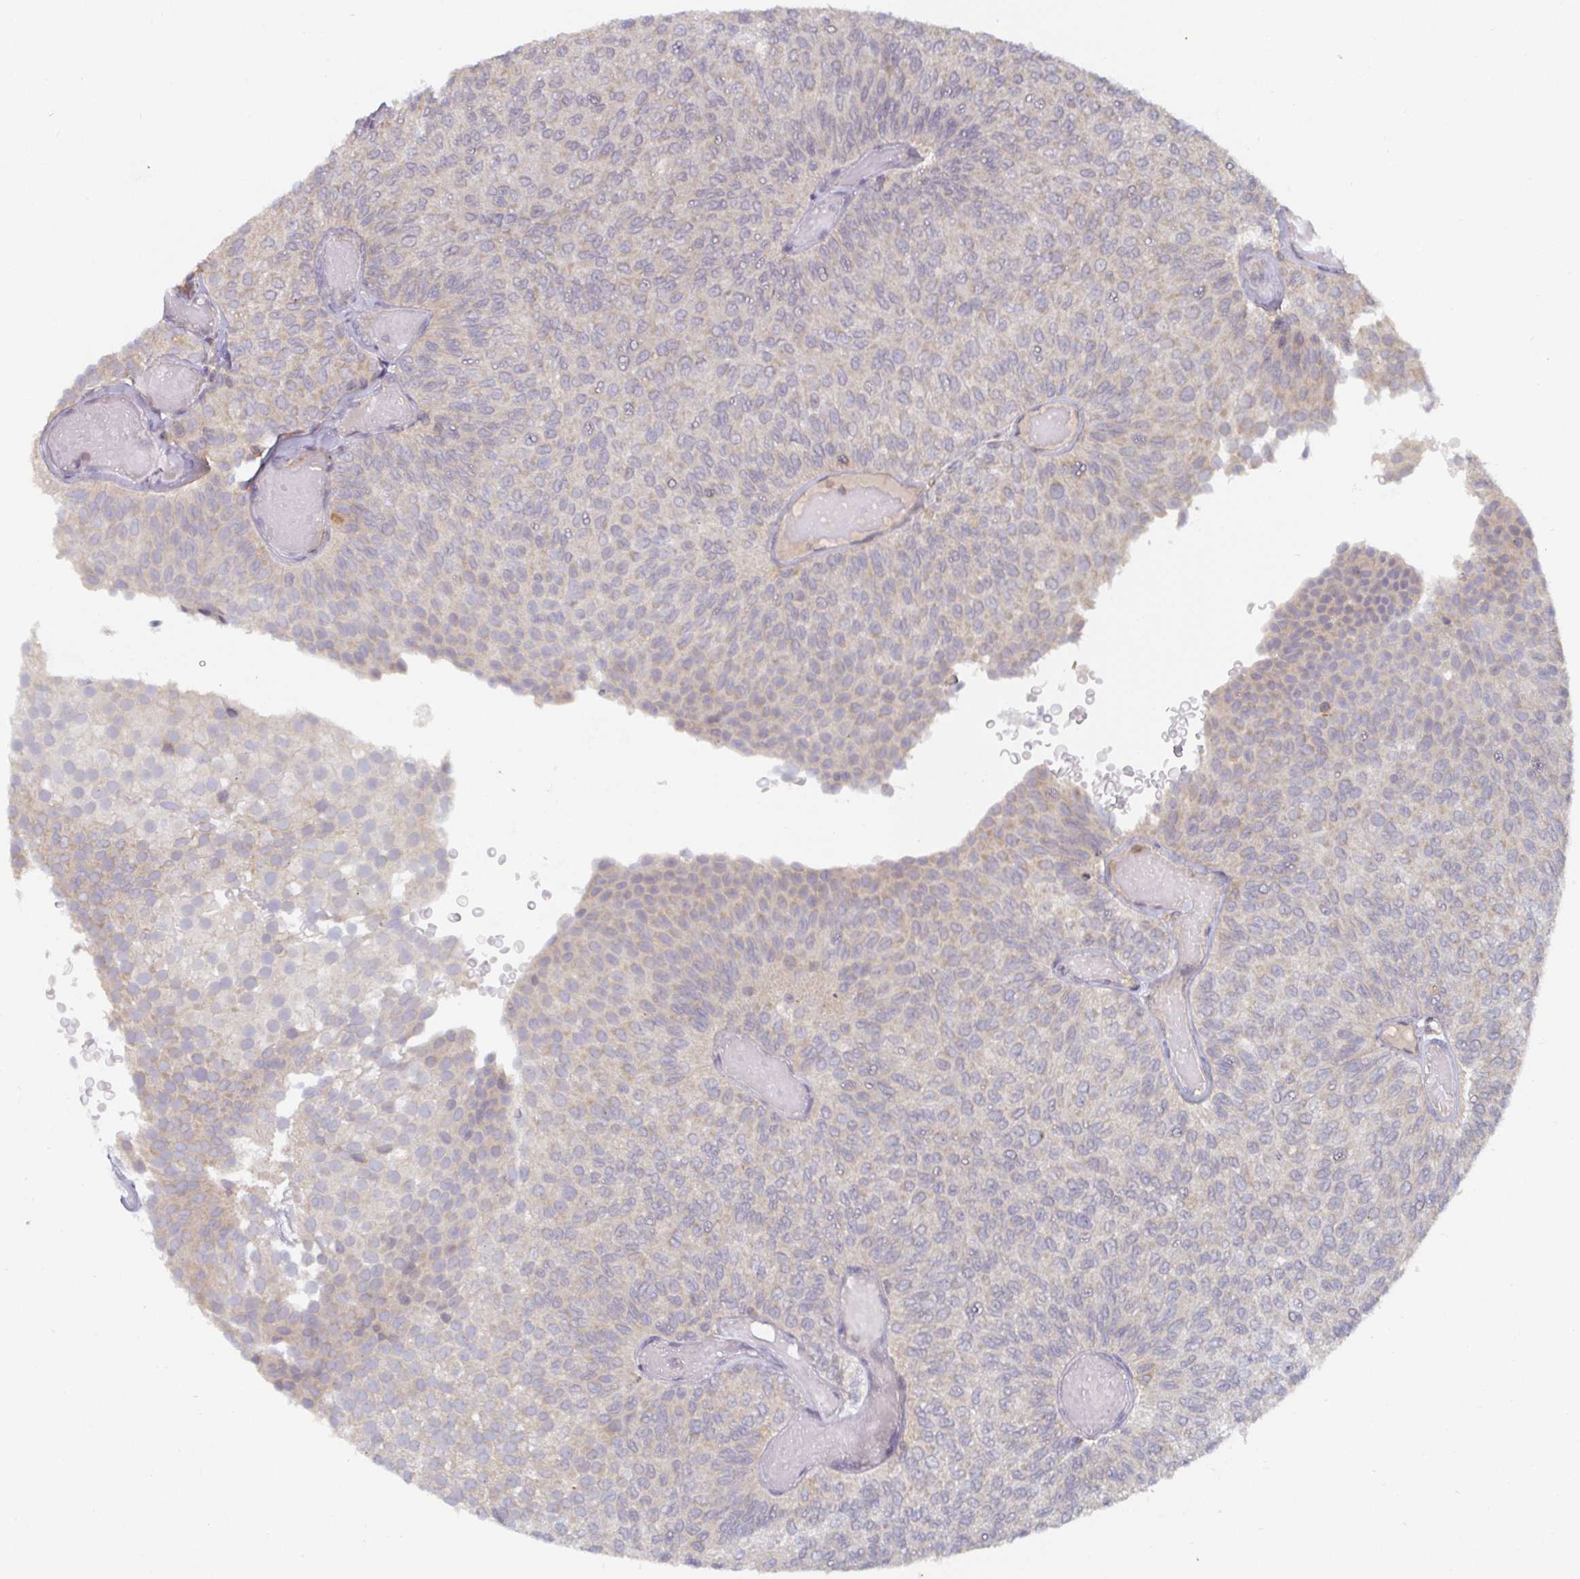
{"staining": {"intensity": "negative", "quantity": "none", "location": "none"}, "tissue": "urothelial cancer", "cell_type": "Tumor cells", "image_type": "cancer", "snomed": [{"axis": "morphology", "description": "Urothelial carcinoma, Low grade"}, {"axis": "topography", "description": "Urinary bladder"}], "caption": "A high-resolution image shows IHC staining of urothelial cancer, which displays no significant expression in tumor cells.", "gene": "CDH18", "patient": {"sex": "male", "age": 78}}